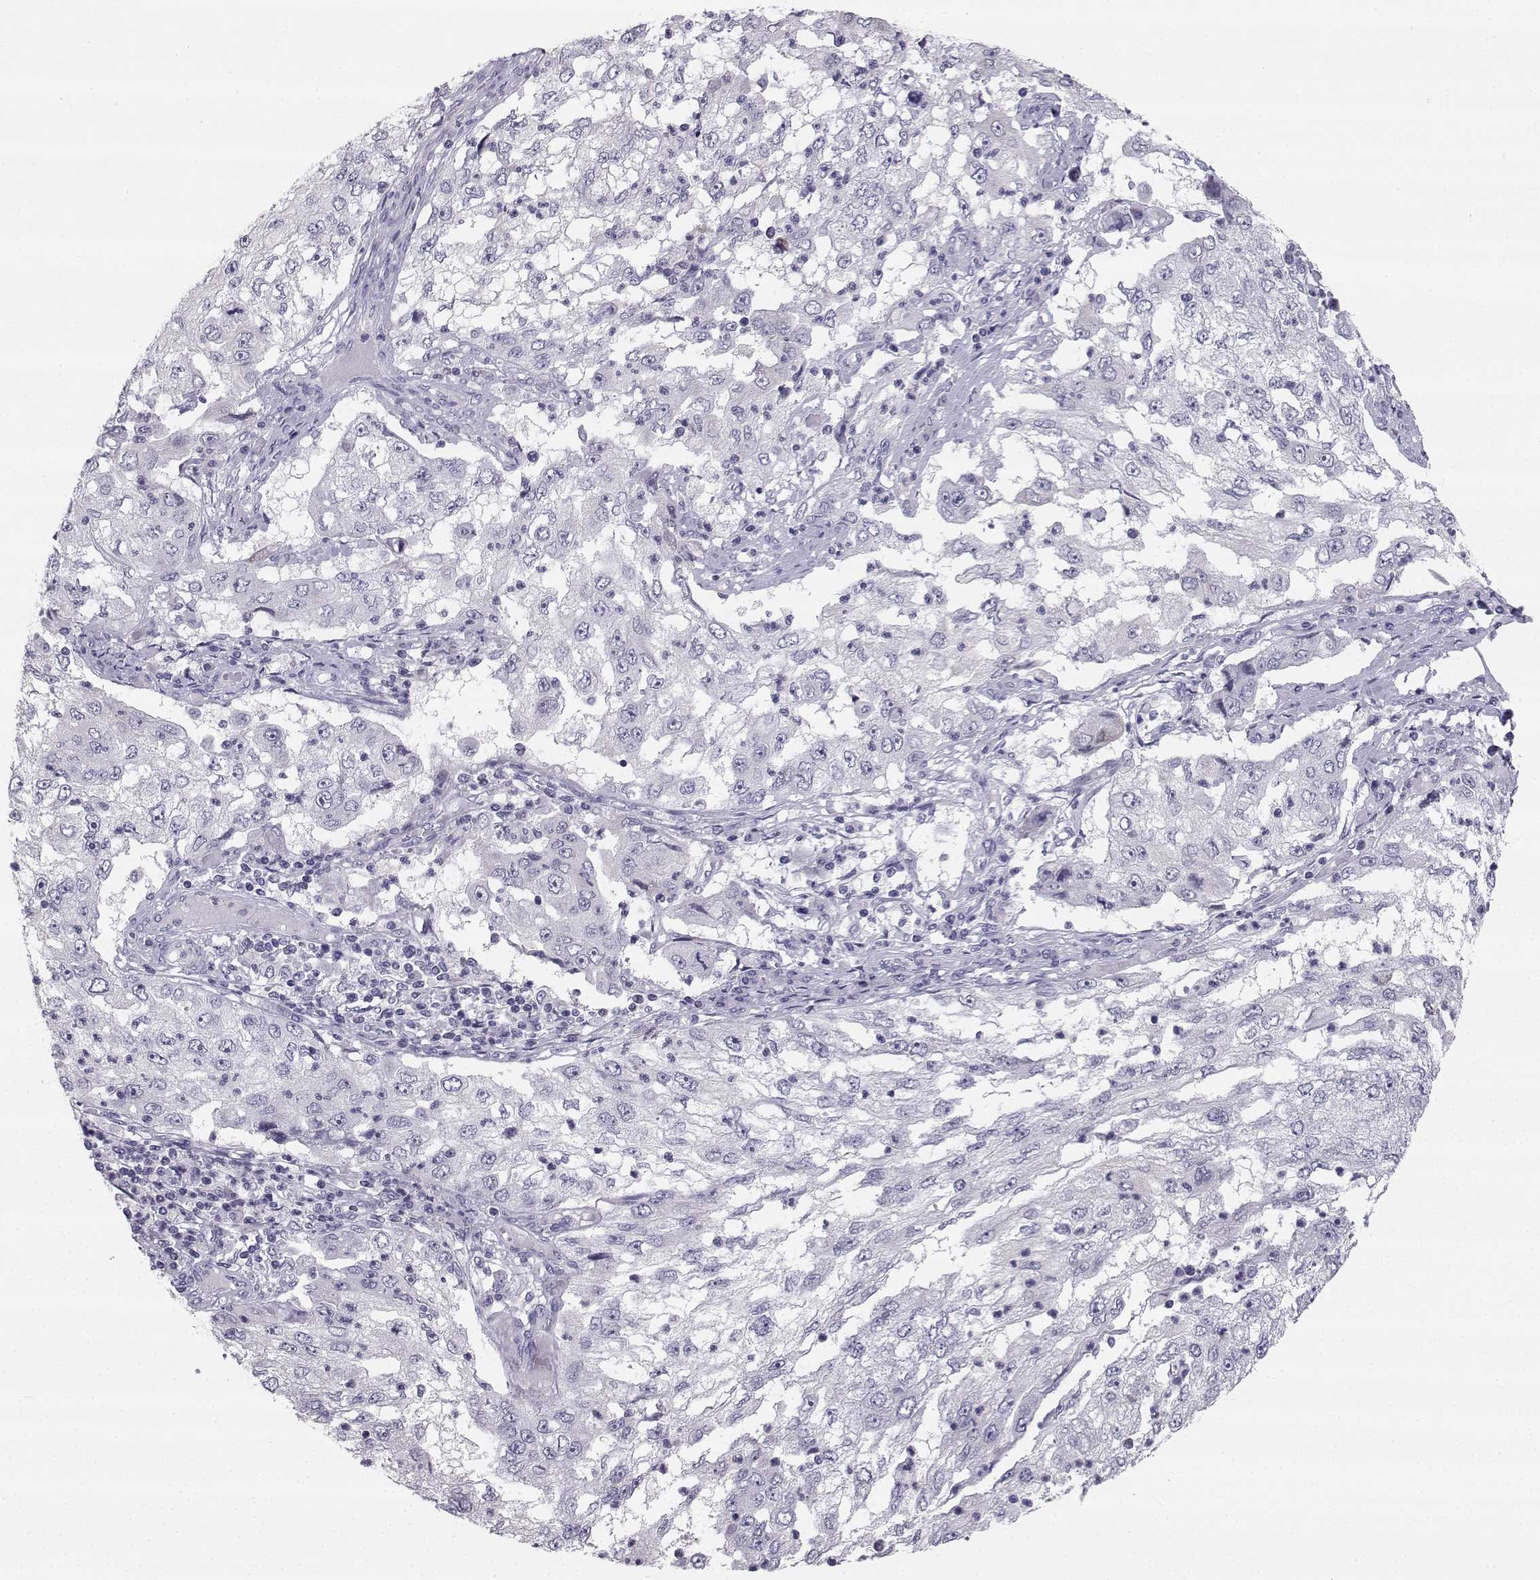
{"staining": {"intensity": "negative", "quantity": "none", "location": "none"}, "tissue": "cervical cancer", "cell_type": "Tumor cells", "image_type": "cancer", "snomed": [{"axis": "morphology", "description": "Squamous cell carcinoma, NOS"}, {"axis": "topography", "description": "Cervix"}], "caption": "The image shows no significant expression in tumor cells of cervical squamous cell carcinoma.", "gene": "SYCE1", "patient": {"sex": "female", "age": 36}}